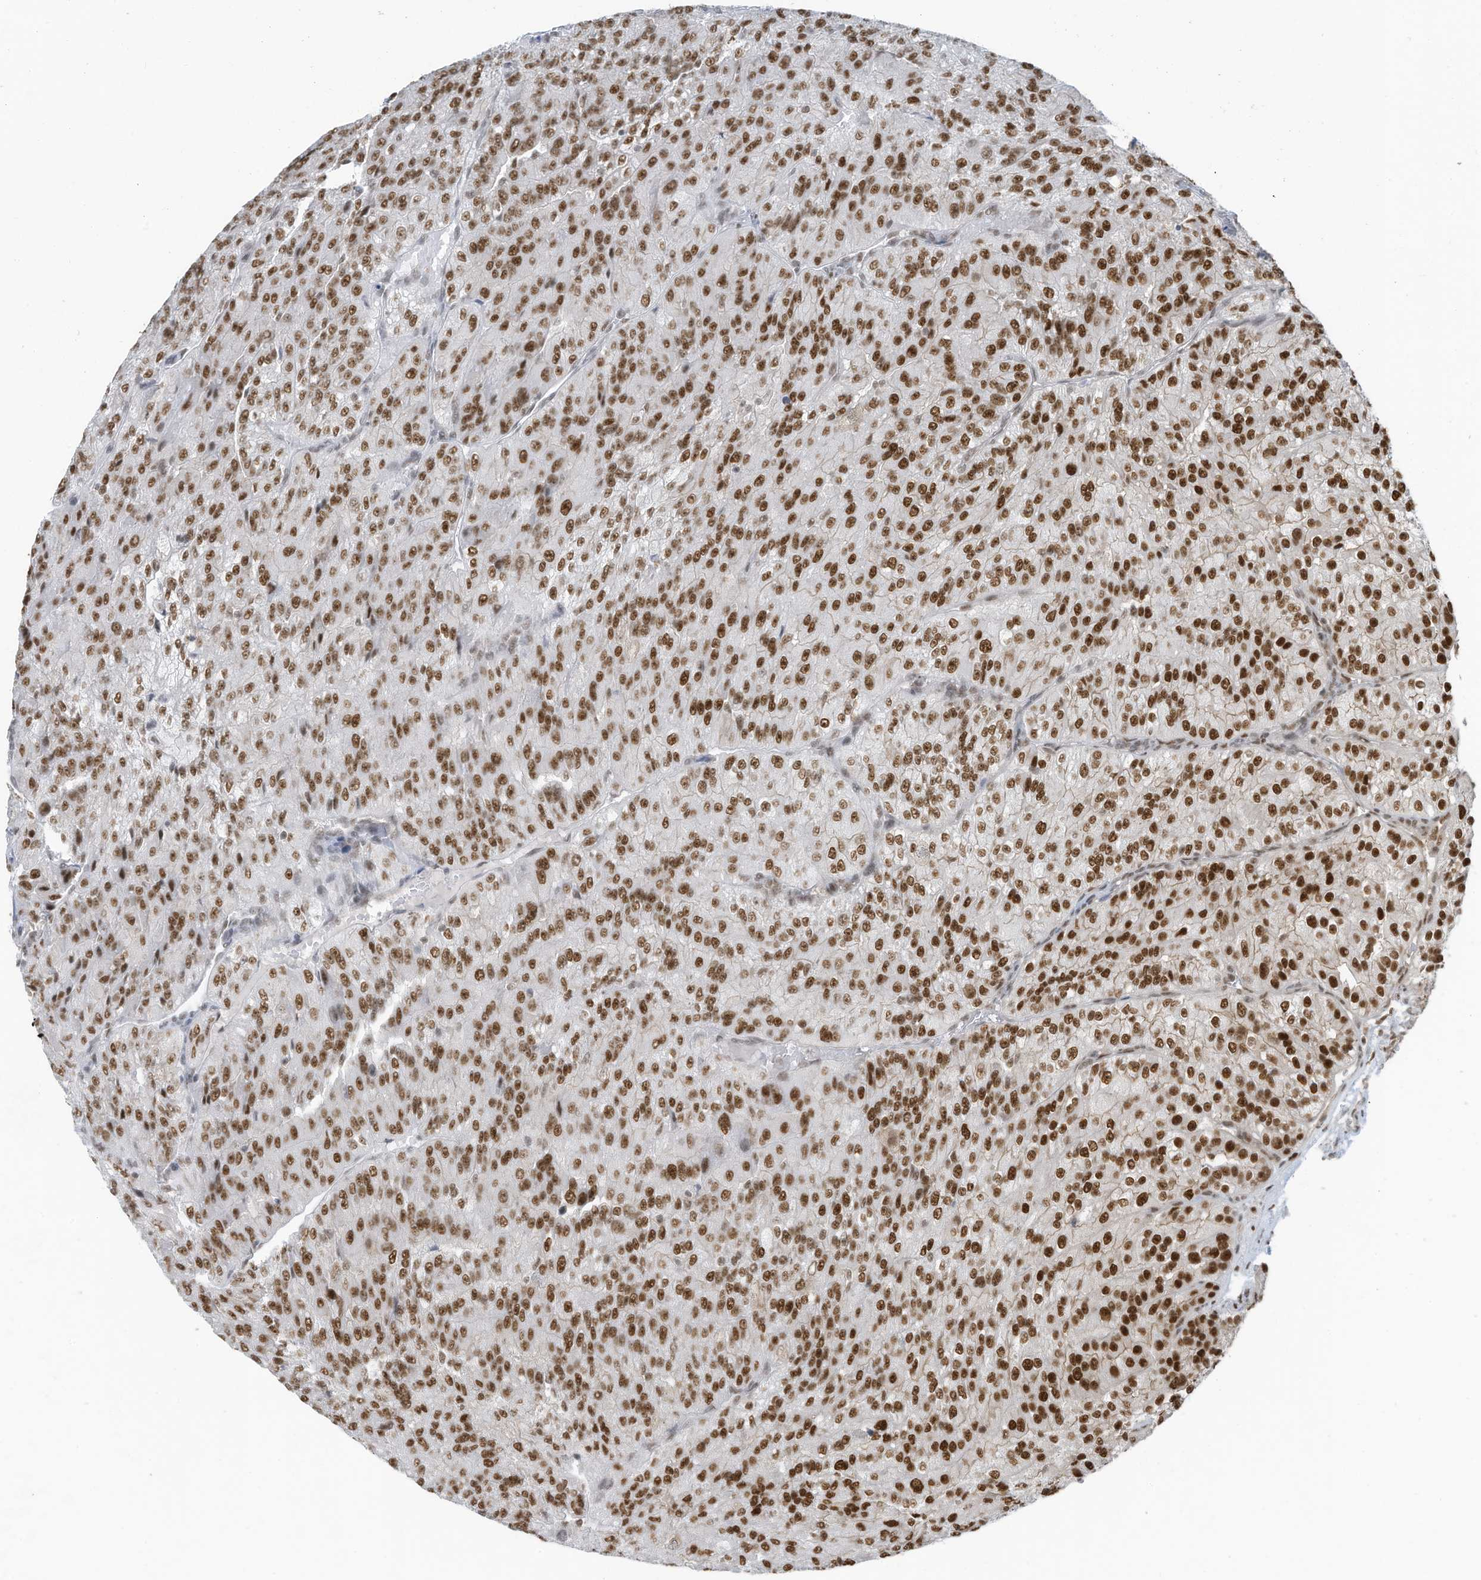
{"staining": {"intensity": "strong", "quantity": ">75%", "location": "nuclear"}, "tissue": "renal cancer", "cell_type": "Tumor cells", "image_type": "cancer", "snomed": [{"axis": "morphology", "description": "Adenocarcinoma, NOS"}, {"axis": "topography", "description": "Kidney"}], "caption": "A brown stain labels strong nuclear staining of a protein in human adenocarcinoma (renal) tumor cells.", "gene": "DBR1", "patient": {"sex": "female", "age": 63}}